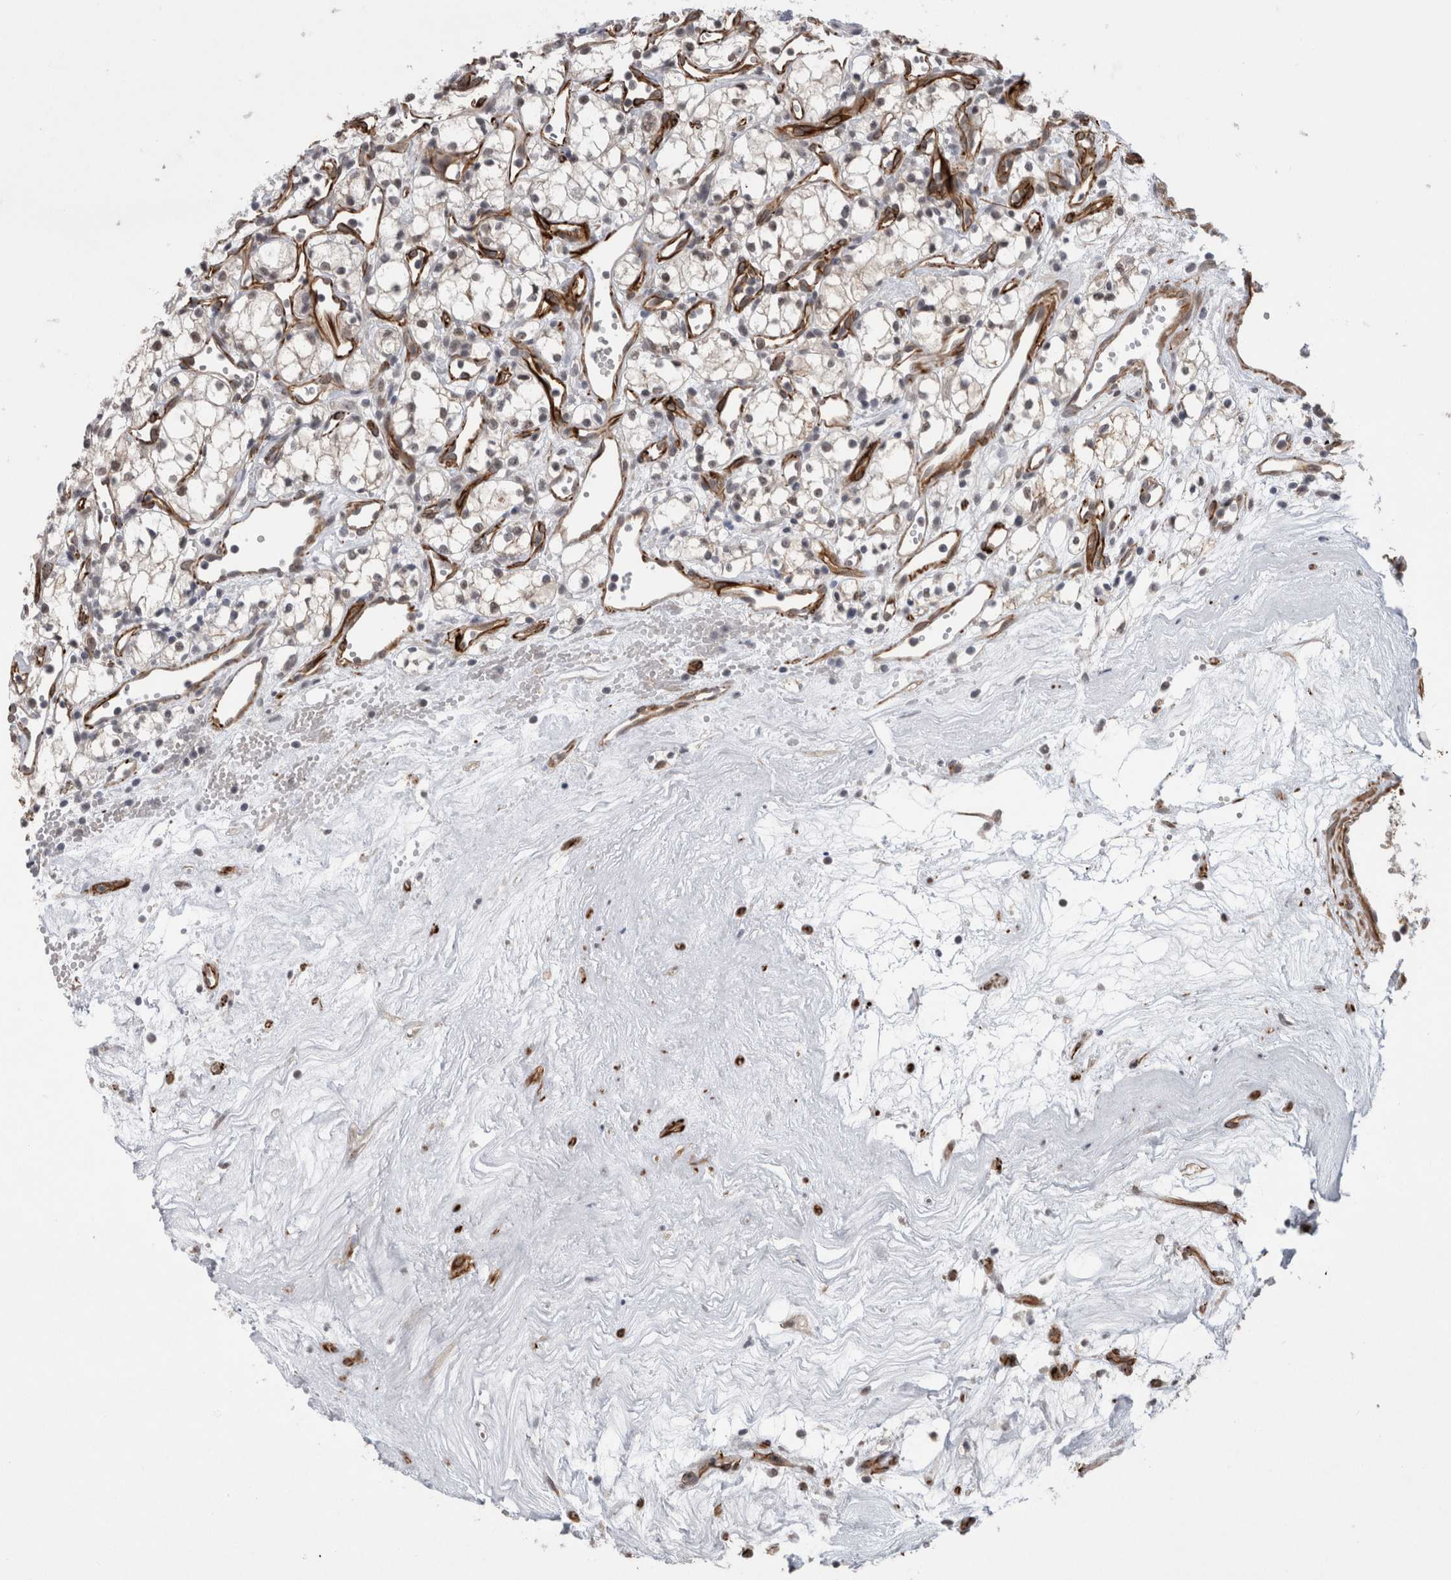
{"staining": {"intensity": "negative", "quantity": "none", "location": "none"}, "tissue": "renal cancer", "cell_type": "Tumor cells", "image_type": "cancer", "snomed": [{"axis": "morphology", "description": "Adenocarcinoma, NOS"}, {"axis": "topography", "description": "Kidney"}], "caption": "This image is of renal cancer (adenocarcinoma) stained with IHC to label a protein in brown with the nuclei are counter-stained blue. There is no positivity in tumor cells.", "gene": "FAM83H", "patient": {"sex": "male", "age": 59}}